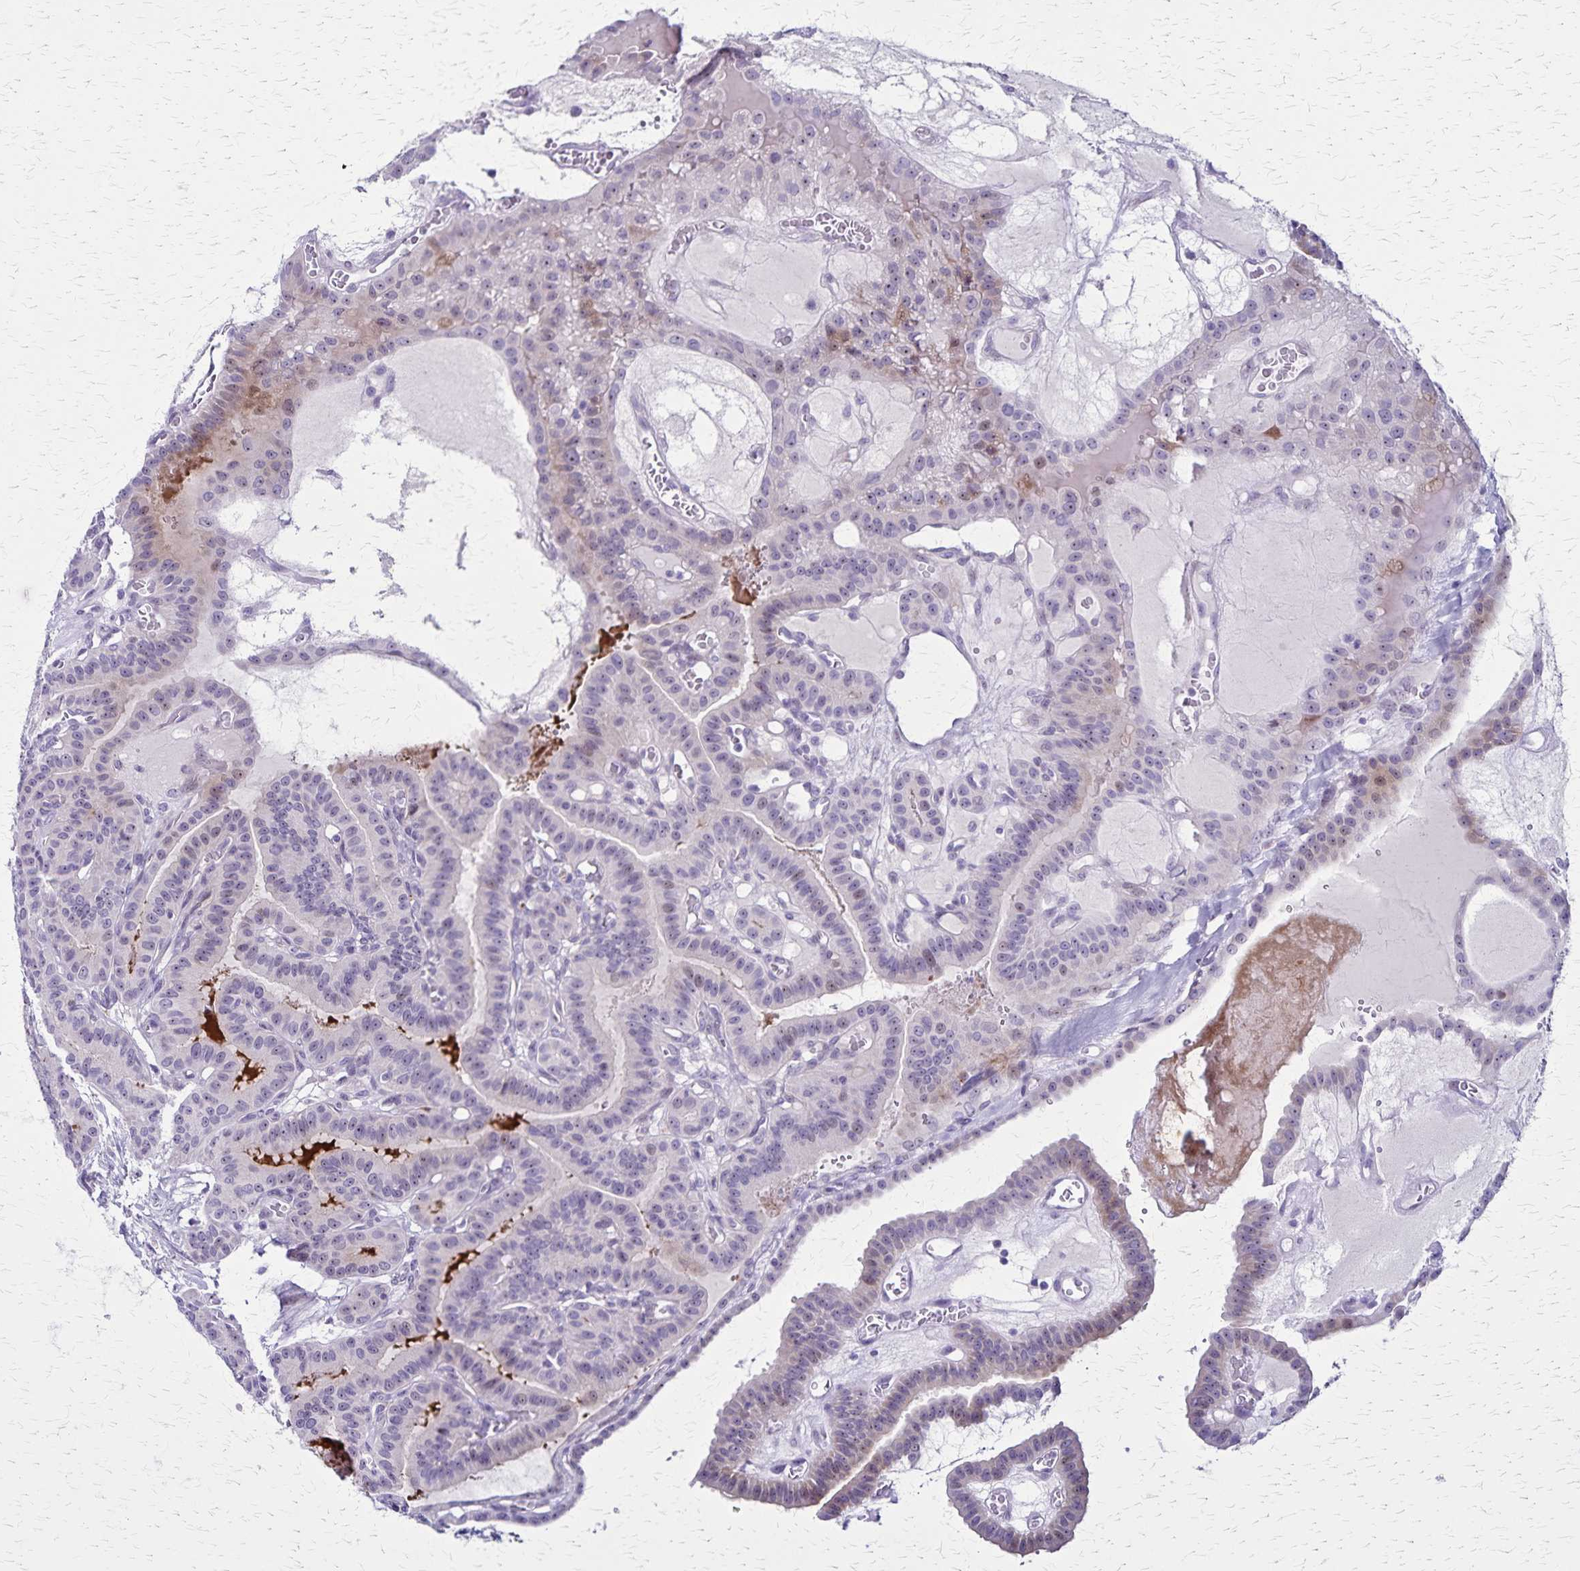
{"staining": {"intensity": "negative", "quantity": "none", "location": "none"}, "tissue": "thyroid cancer", "cell_type": "Tumor cells", "image_type": "cancer", "snomed": [{"axis": "morphology", "description": "Papillary adenocarcinoma, NOS"}, {"axis": "topography", "description": "Thyroid gland"}], "caption": "This histopathology image is of thyroid papillary adenocarcinoma stained with immunohistochemistry to label a protein in brown with the nuclei are counter-stained blue. There is no positivity in tumor cells.", "gene": "OR51B5", "patient": {"sex": "male", "age": 87}}